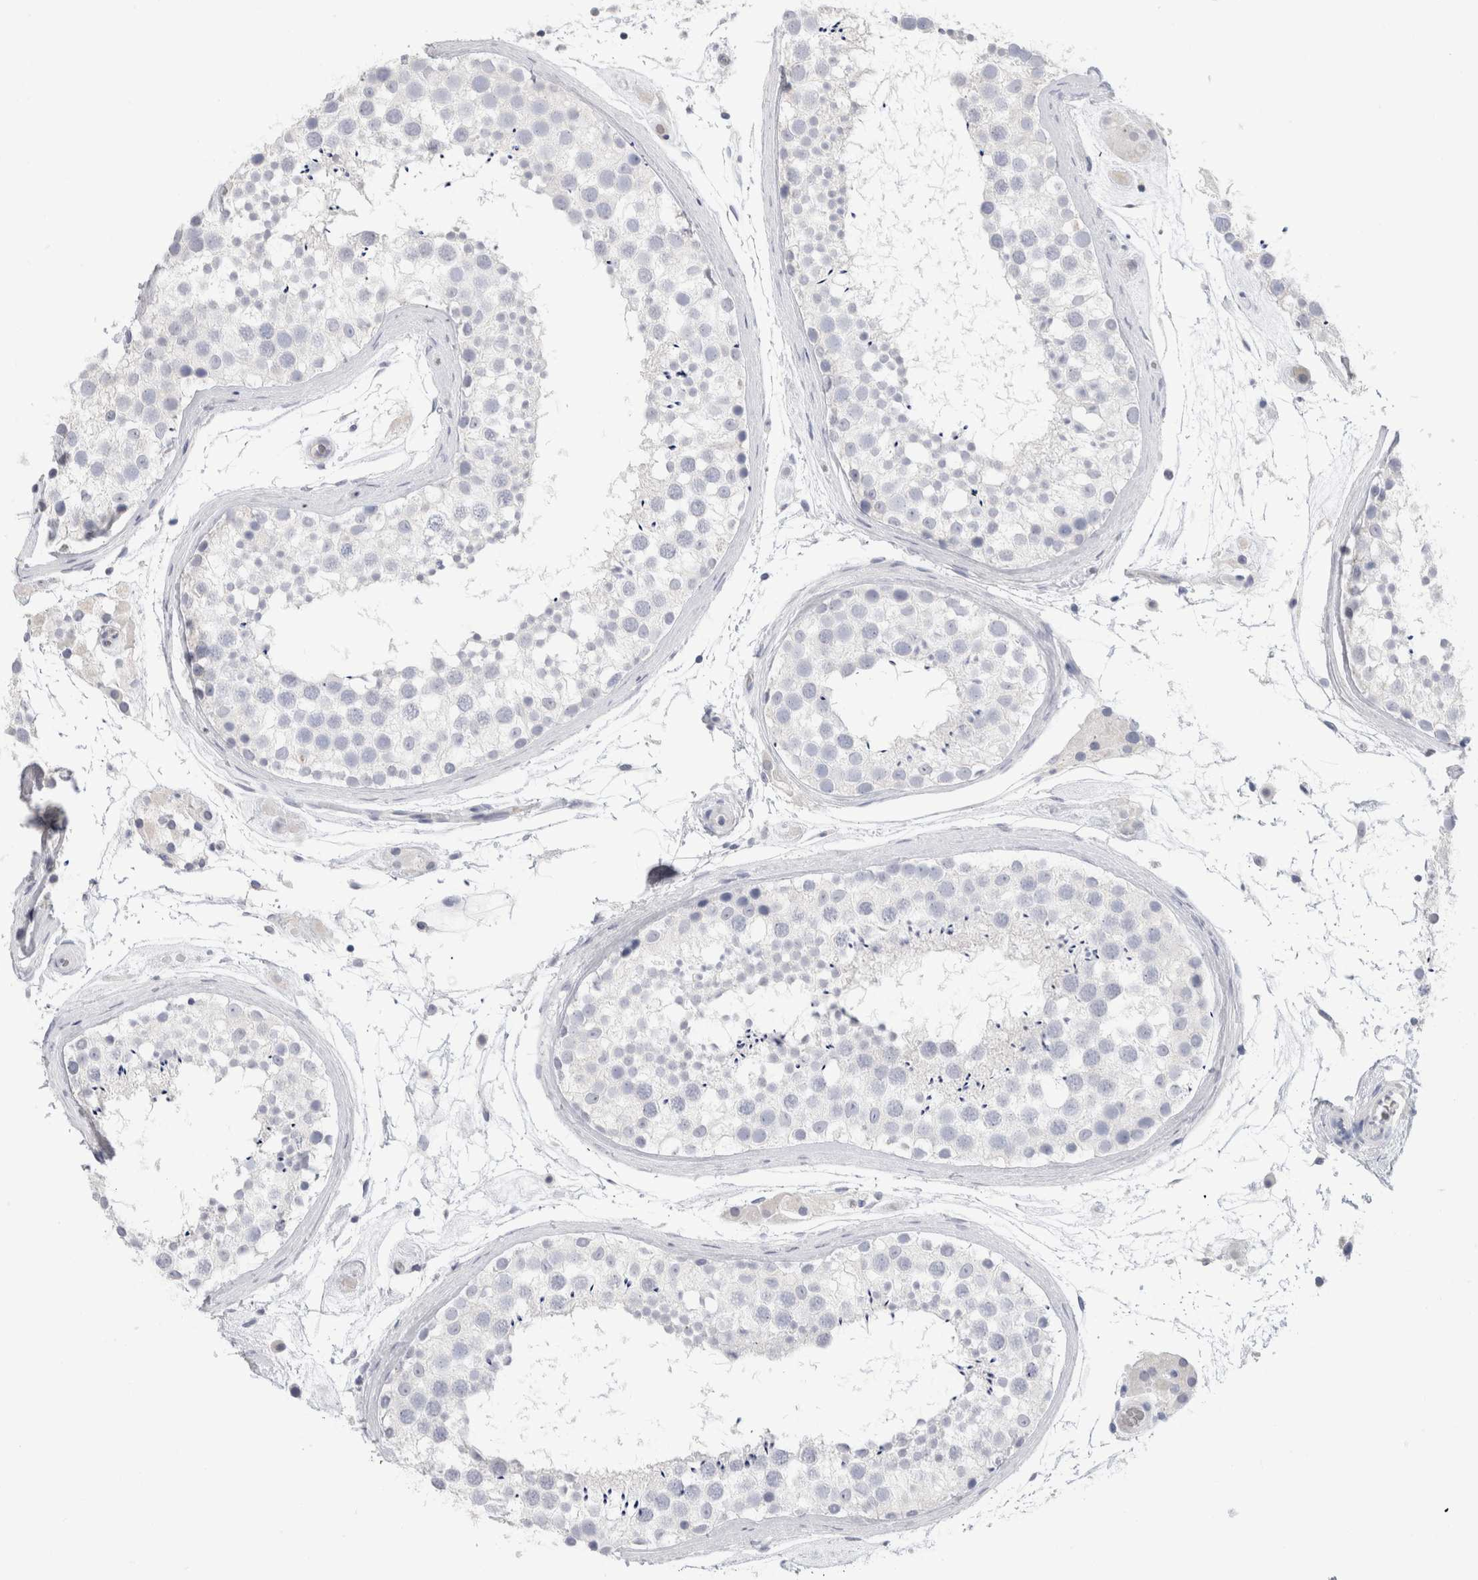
{"staining": {"intensity": "negative", "quantity": "none", "location": "none"}, "tissue": "testis", "cell_type": "Cells in seminiferous ducts", "image_type": "normal", "snomed": [{"axis": "morphology", "description": "Normal tissue, NOS"}, {"axis": "topography", "description": "Testis"}], "caption": "Photomicrograph shows no significant protein positivity in cells in seminiferous ducts of benign testis.", "gene": "CD38", "patient": {"sex": "male", "age": 46}}